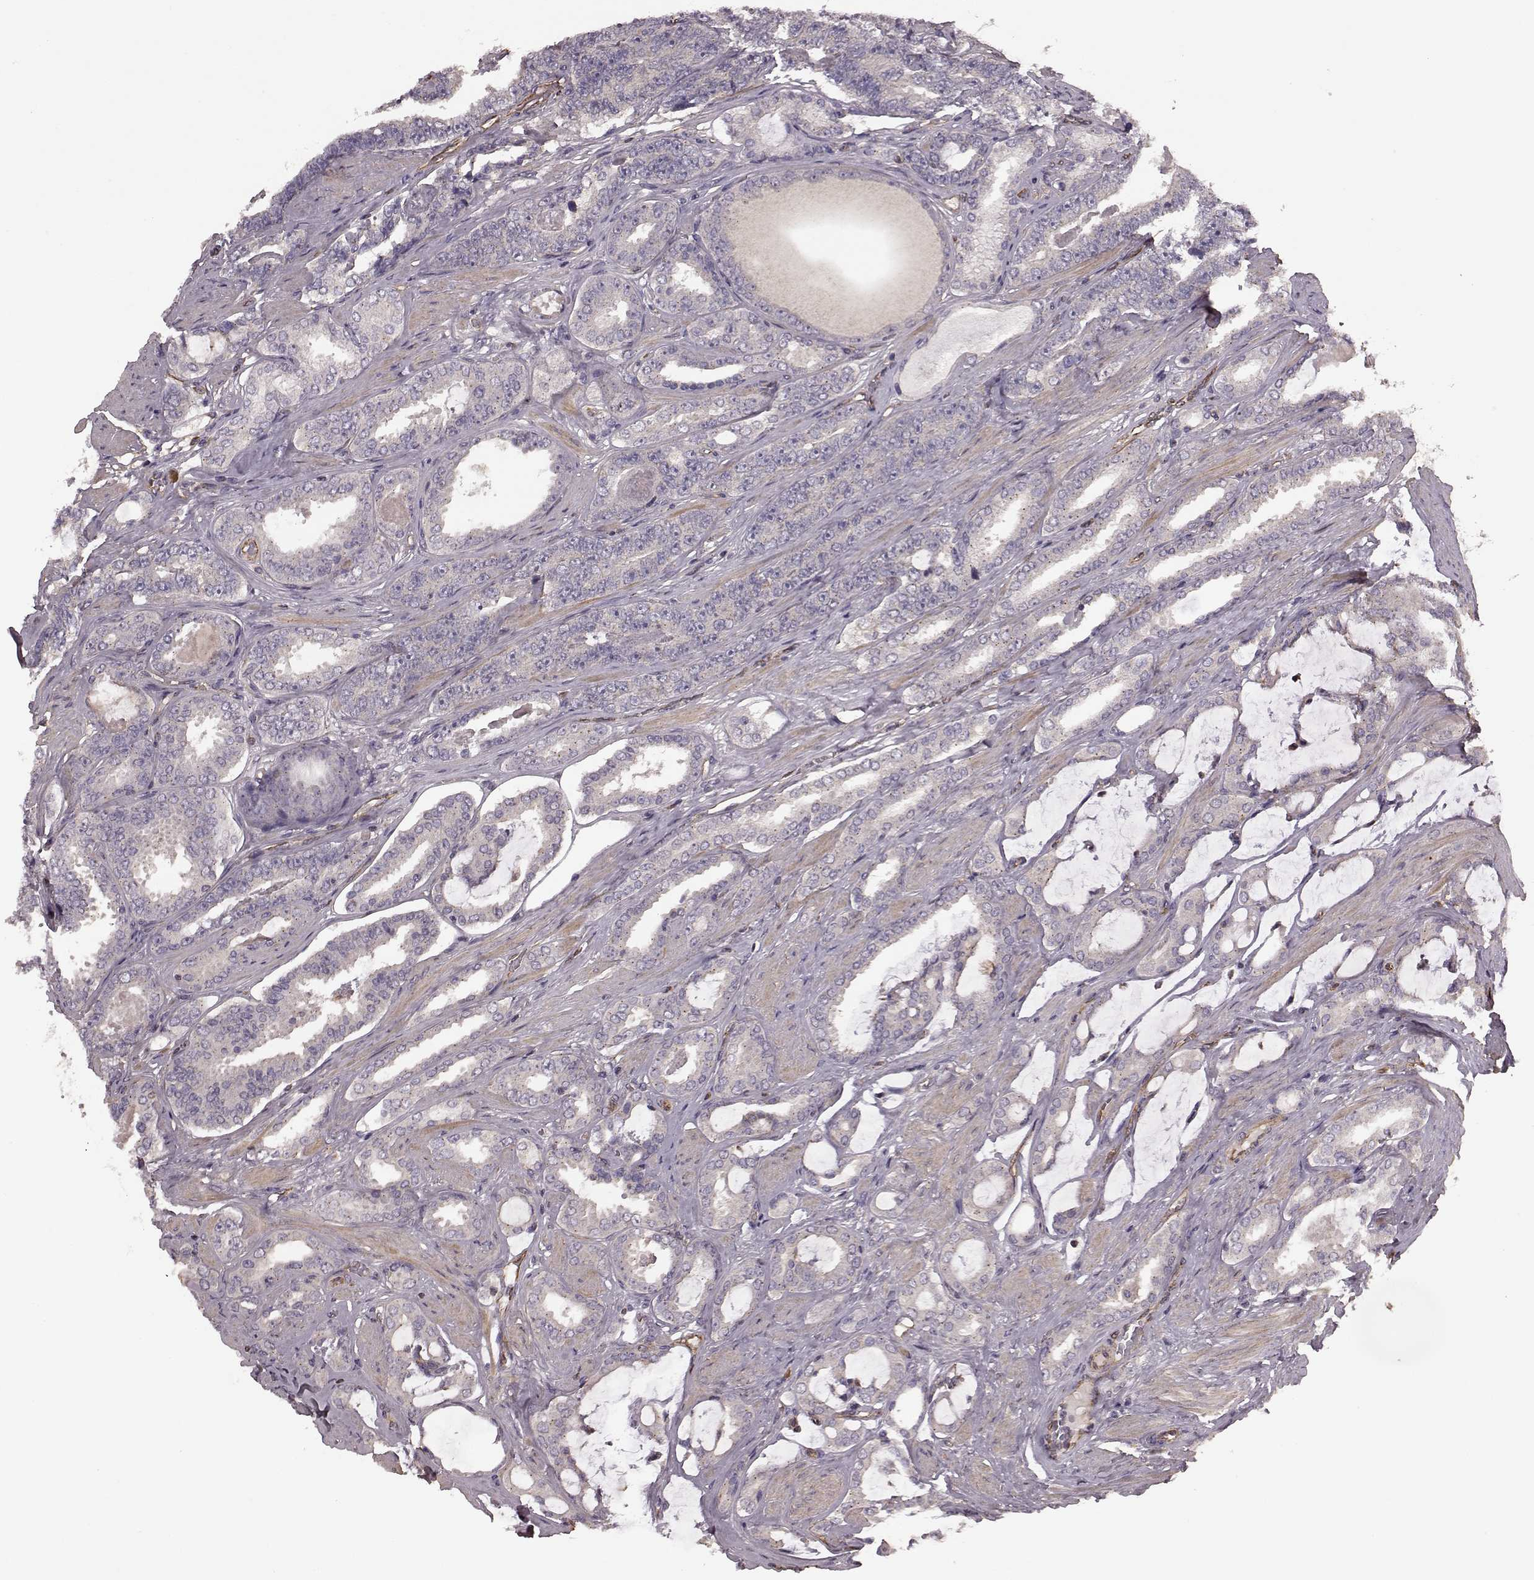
{"staining": {"intensity": "negative", "quantity": "none", "location": "none"}, "tissue": "prostate cancer", "cell_type": "Tumor cells", "image_type": "cancer", "snomed": [{"axis": "morphology", "description": "Adenocarcinoma, High grade"}, {"axis": "topography", "description": "Prostate"}], "caption": "IHC of human prostate cancer shows no expression in tumor cells. Nuclei are stained in blue.", "gene": "NTF3", "patient": {"sex": "male", "age": 63}}